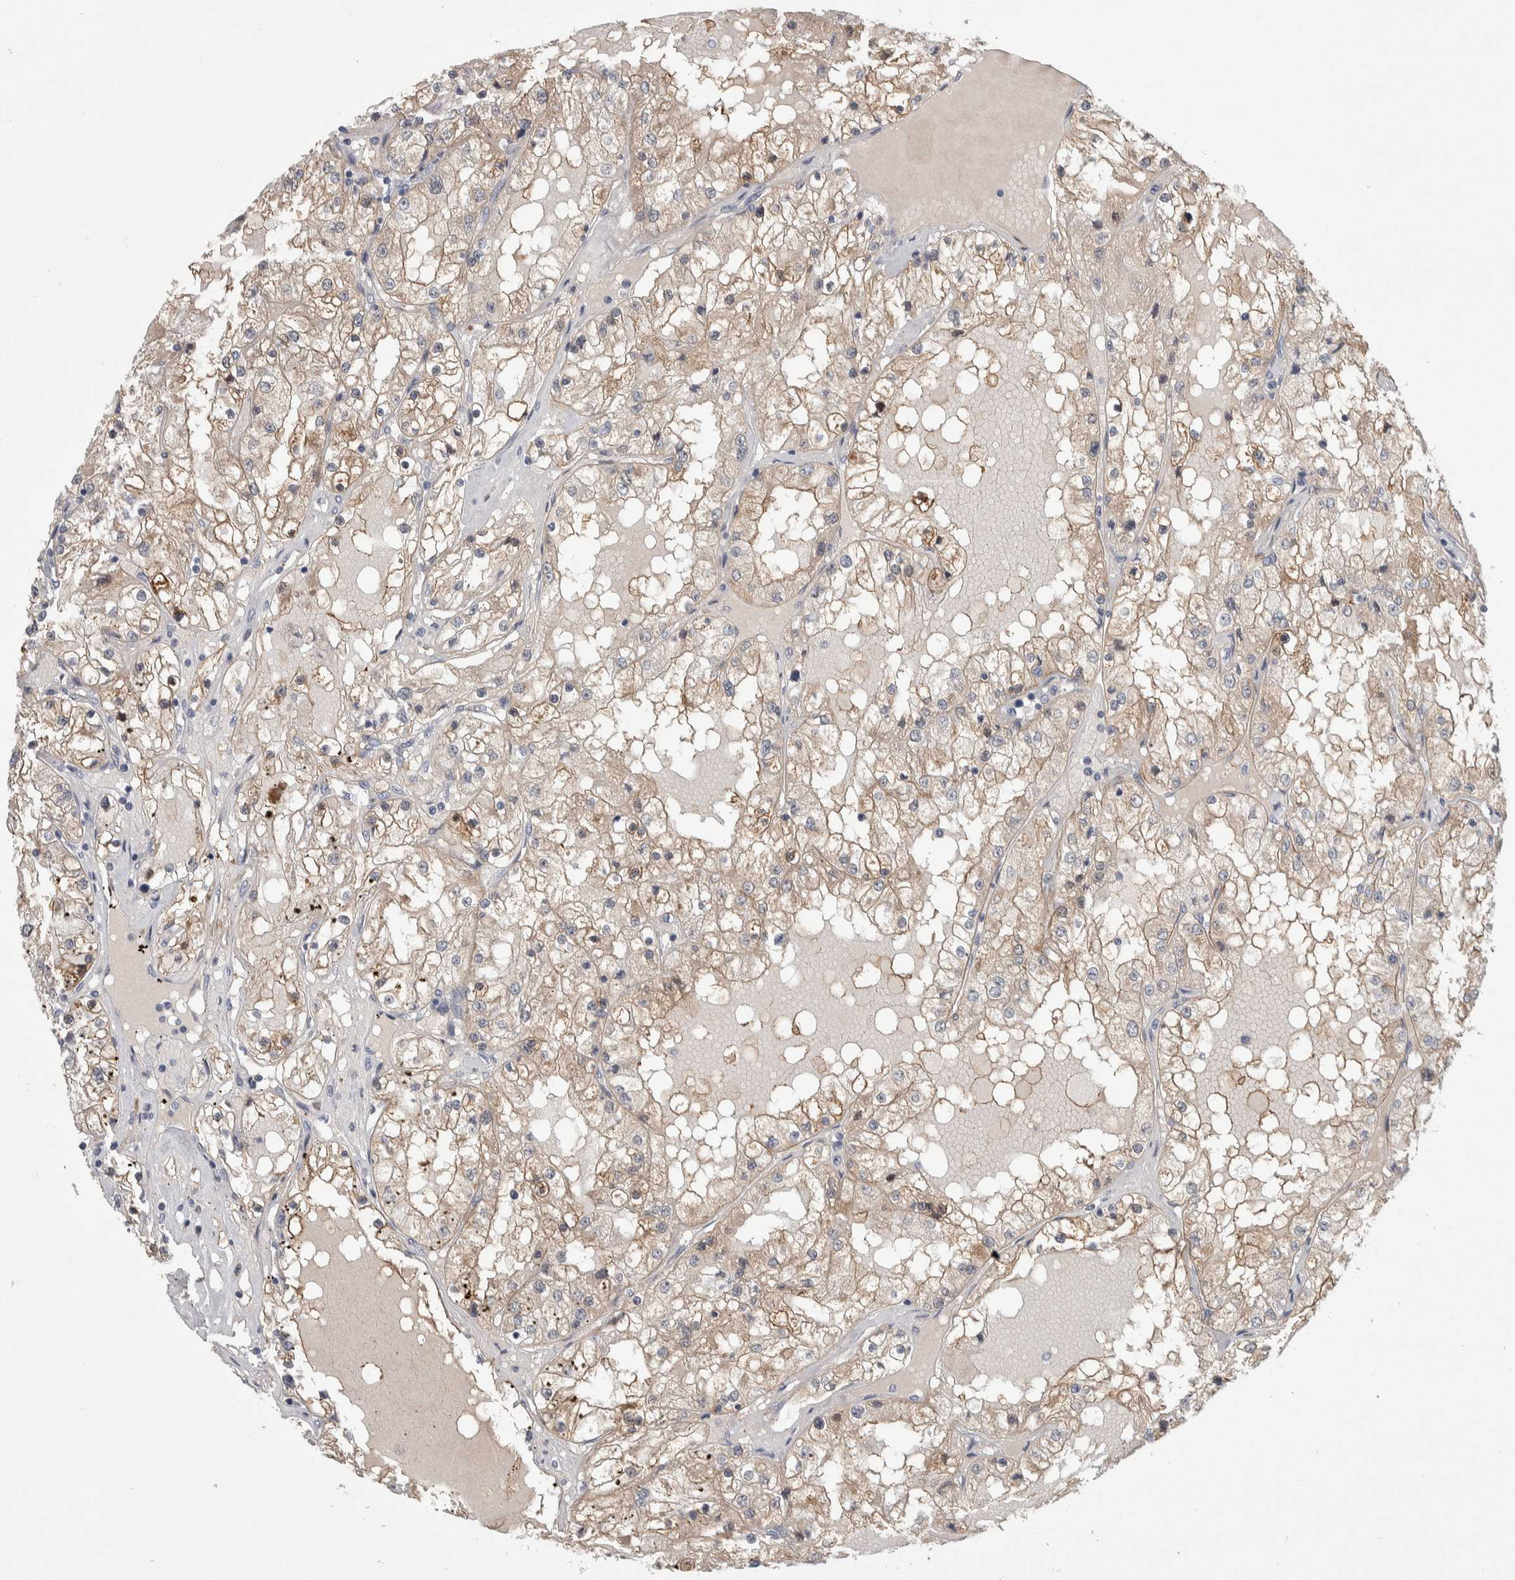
{"staining": {"intensity": "weak", "quantity": ">75%", "location": "cytoplasmic/membranous"}, "tissue": "renal cancer", "cell_type": "Tumor cells", "image_type": "cancer", "snomed": [{"axis": "morphology", "description": "Adenocarcinoma, NOS"}, {"axis": "topography", "description": "Kidney"}], "caption": "About >75% of tumor cells in human renal cancer (adenocarcinoma) show weak cytoplasmic/membranous protein positivity as visualized by brown immunohistochemical staining.", "gene": "ZNF862", "patient": {"sex": "male", "age": 68}}